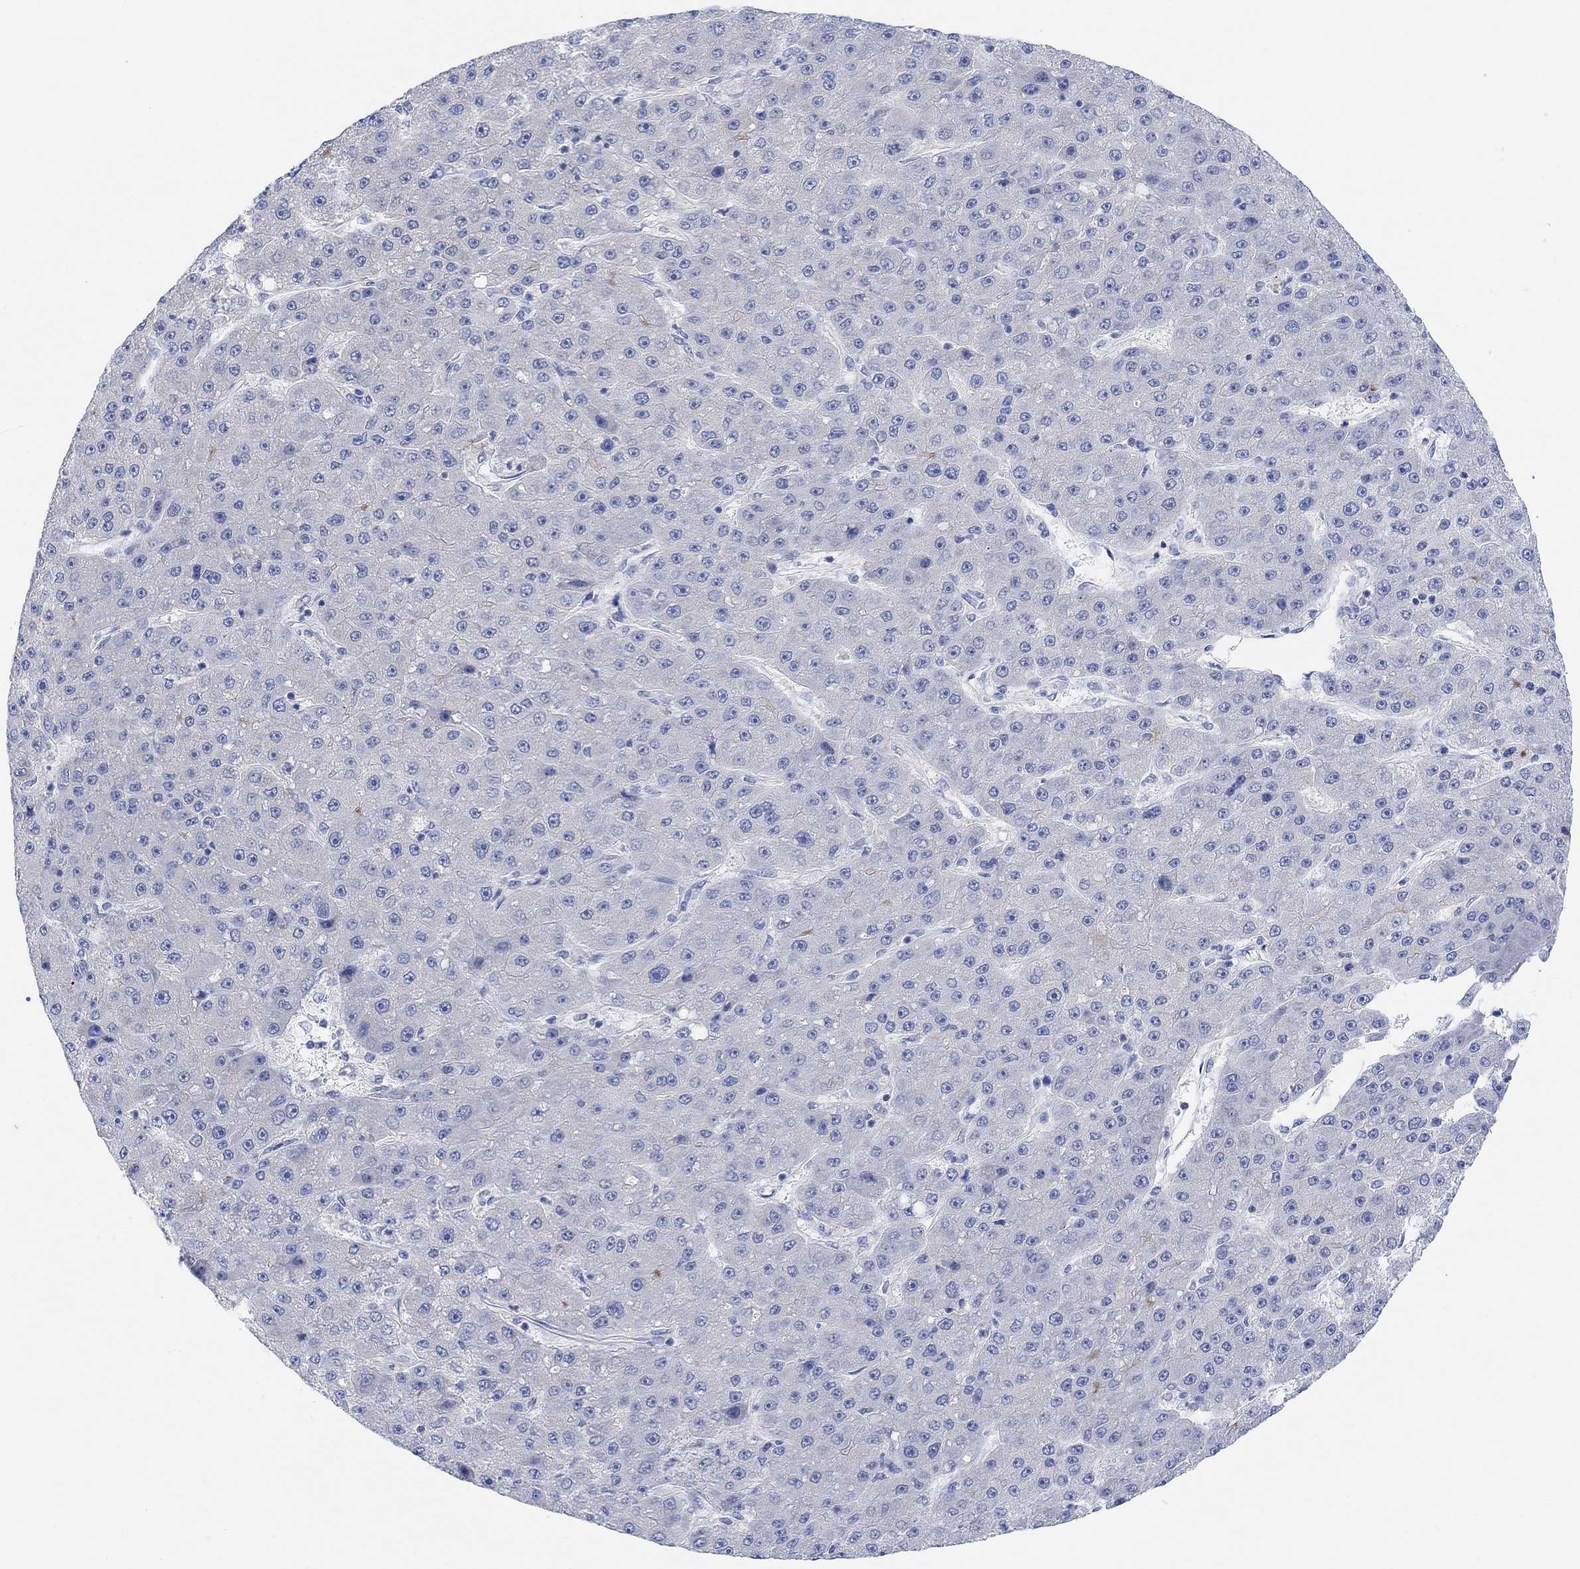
{"staining": {"intensity": "negative", "quantity": "none", "location": "none"}, "tissue": "liver cancer", "cell_type": "Tumor cells", "image_type": "cancer", "snomed": [{"axis": "morphology", "description": "Carcinoma, Hepatocellular, NOS"}, {"axis": "topography", "description": "Liver"}], "caption": "DAB (3,3'-diaminobenzidine) immunohistochemical staining of liver hepatocellular carcinoma shows no significant staining in tumor cells.", "gene": "RIMS1", "patient": {"sex": "male", "age": 67}}